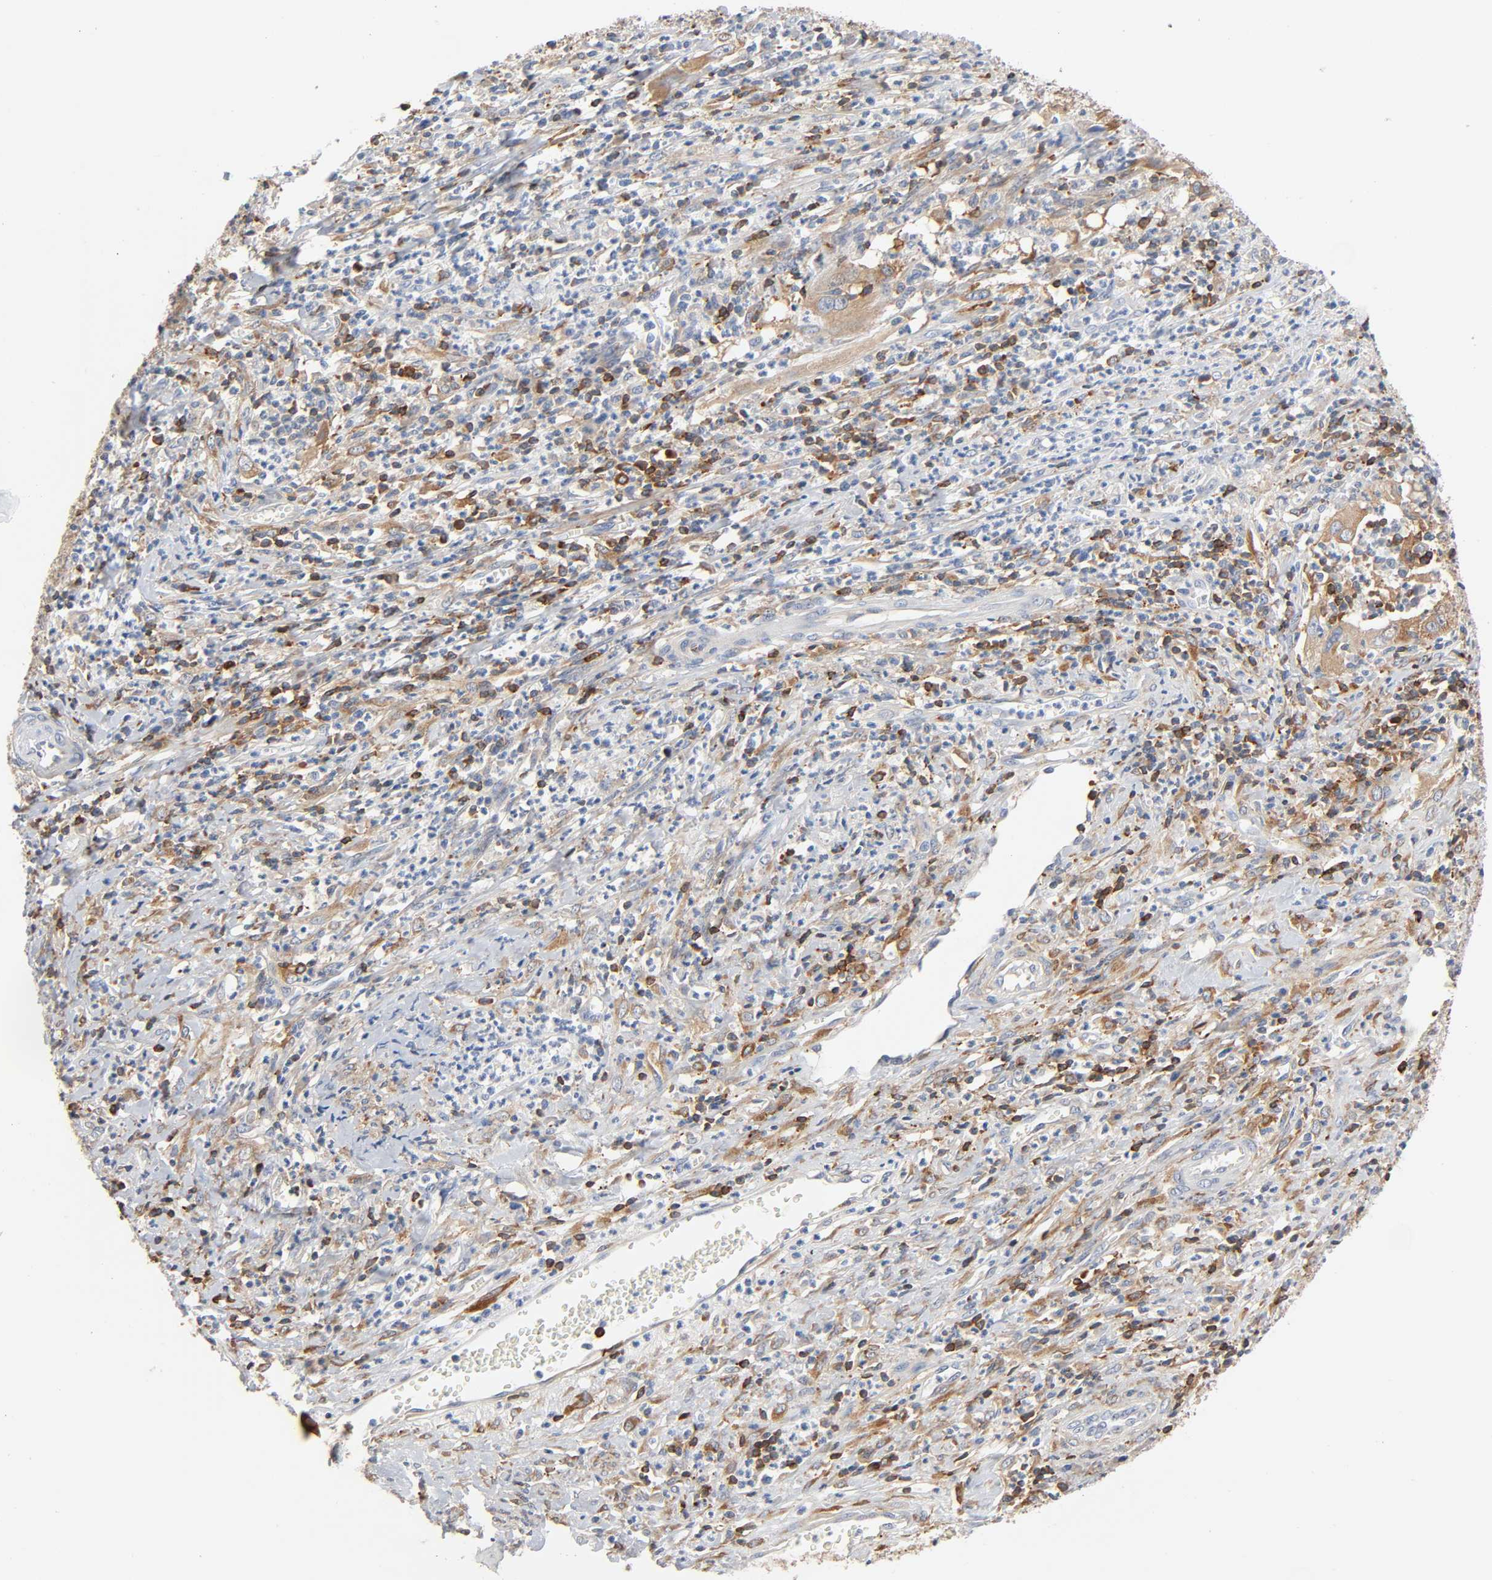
{"staining": {"intensity": "moderate", "quantity": ">75%", "location": "cytoplasmic/membranous"}, "tissue": "cervical cancer", "cell_type": "Tumor cells", "image_type": "cancer", "snomed": [{"axis": "morphology", "description": "Squamous cell carcinoma, NOS"}, {"axis": "topography", "description": "Cervix"}], "caption": "High-magnification brightfield microscopy of cervical cancer (squamous cell carcinoma) stained with DAB (3,3'-diaminobenzidine) (brown) and counterstained with hematoxylin (blue). tumor cells exhibit moderate cytoplasmic/membranous staining is present in about>75% of cells. The protein of interest is stained brown, and the nuclei are stained in blue (DAB (3,3'-diaminobenzidine) IHC with brightfield microscopy, high magnification).", "gene": "BIN1", "patient": {"sex": "female", "age": 32}}